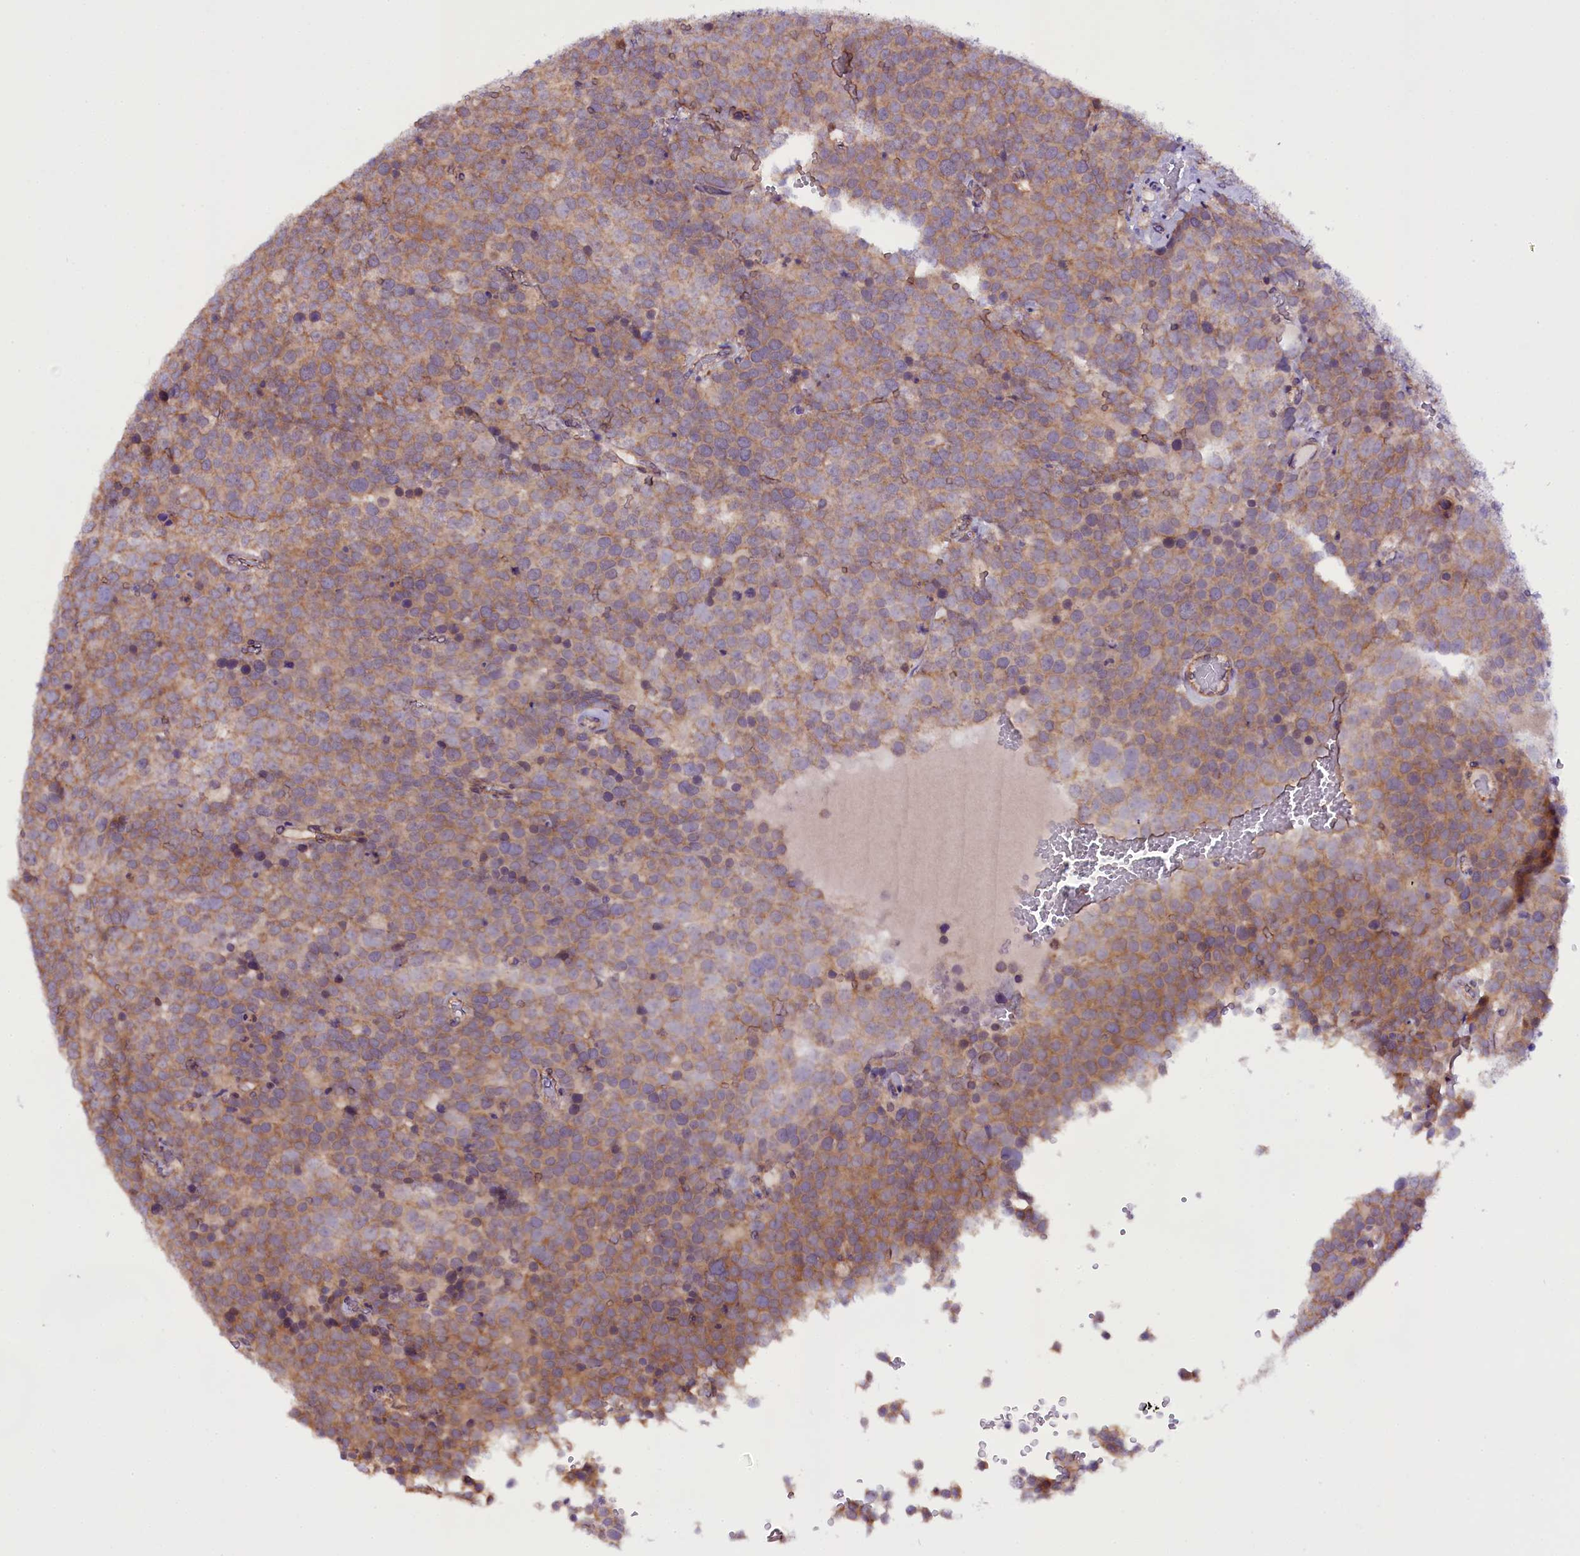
{"staining": {"intensity": "weak", "quantity": ">75%", "location": "cytoplasmic/membranous"}, "tissue": "testis cancer", "cell_type": "Tumor cells", "image_type": "cancer", "snomed": [{"axis": "morphology", "description": "Seminoma, NOS"}, {"axis": "topography", "description": "Testis"}], "caption": "Weak cytoplasmic/membranous positivity for a protein is seen in about >75% of tumor cells of testis seminoma using IHC.", "gene": "UACA", "patient": {"sex": "male", "age": 71}}